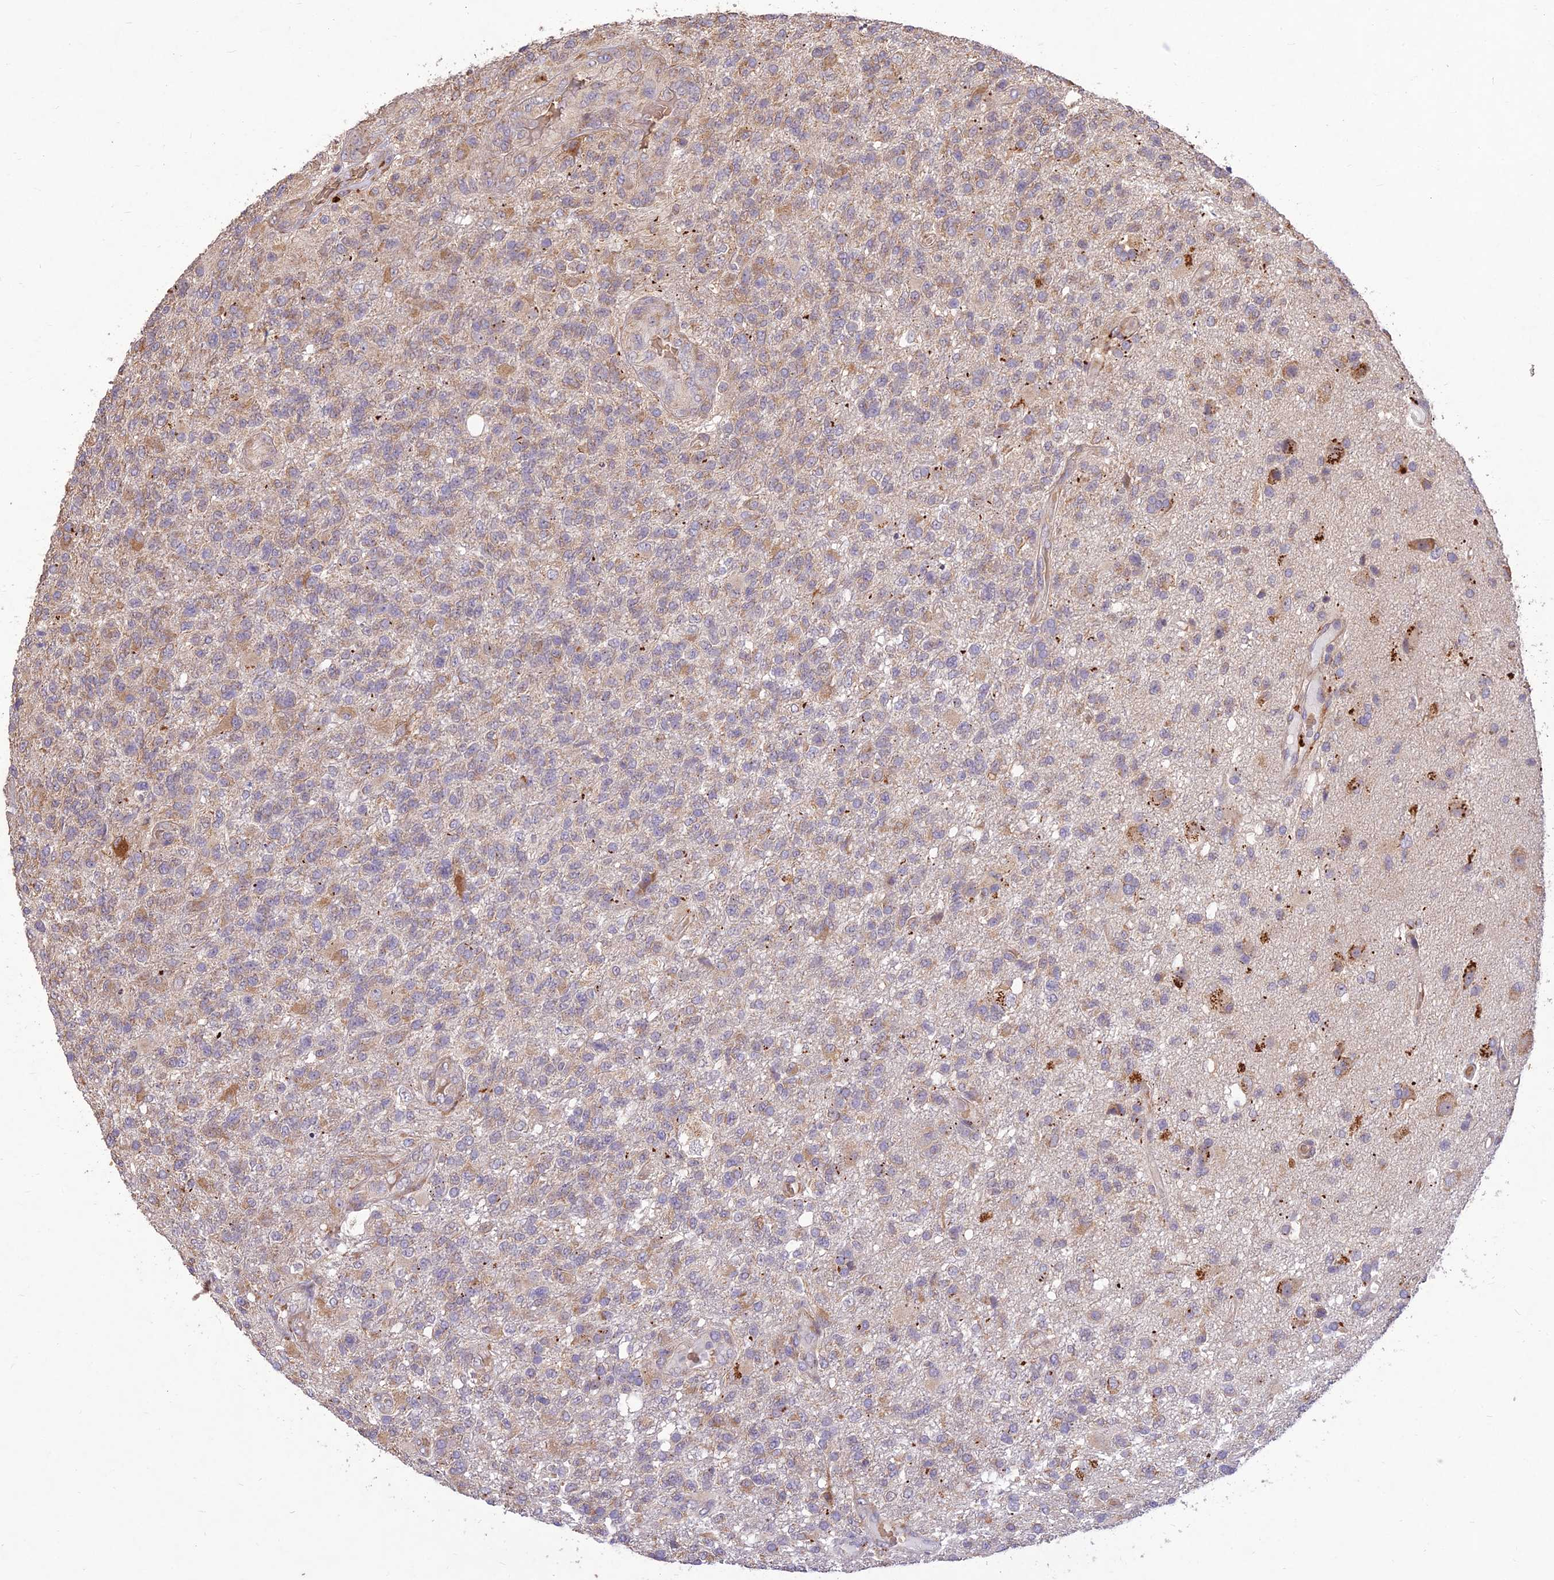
{"staining": {"intensity": "weak", "quantity": "<25%", "location": "cytoplasmic/membranous"}, "tissue": "glioma", "cell_type": "Tumor cells", "image_type": "cancer", "snomed": [{"axis": "morphology", "description": "Glioma, malignant, High grade"}, {"axis": "topography", "description": "Brain"}], "caption": "Micrograph shows no protein staining in tumor cells of malignant glioma (high-grade) tissue. (DAB immunohistochemistry (IHC), high magnification).", "gene": "PPP1R11", "patient": {"sex": "male", "age": 56}}